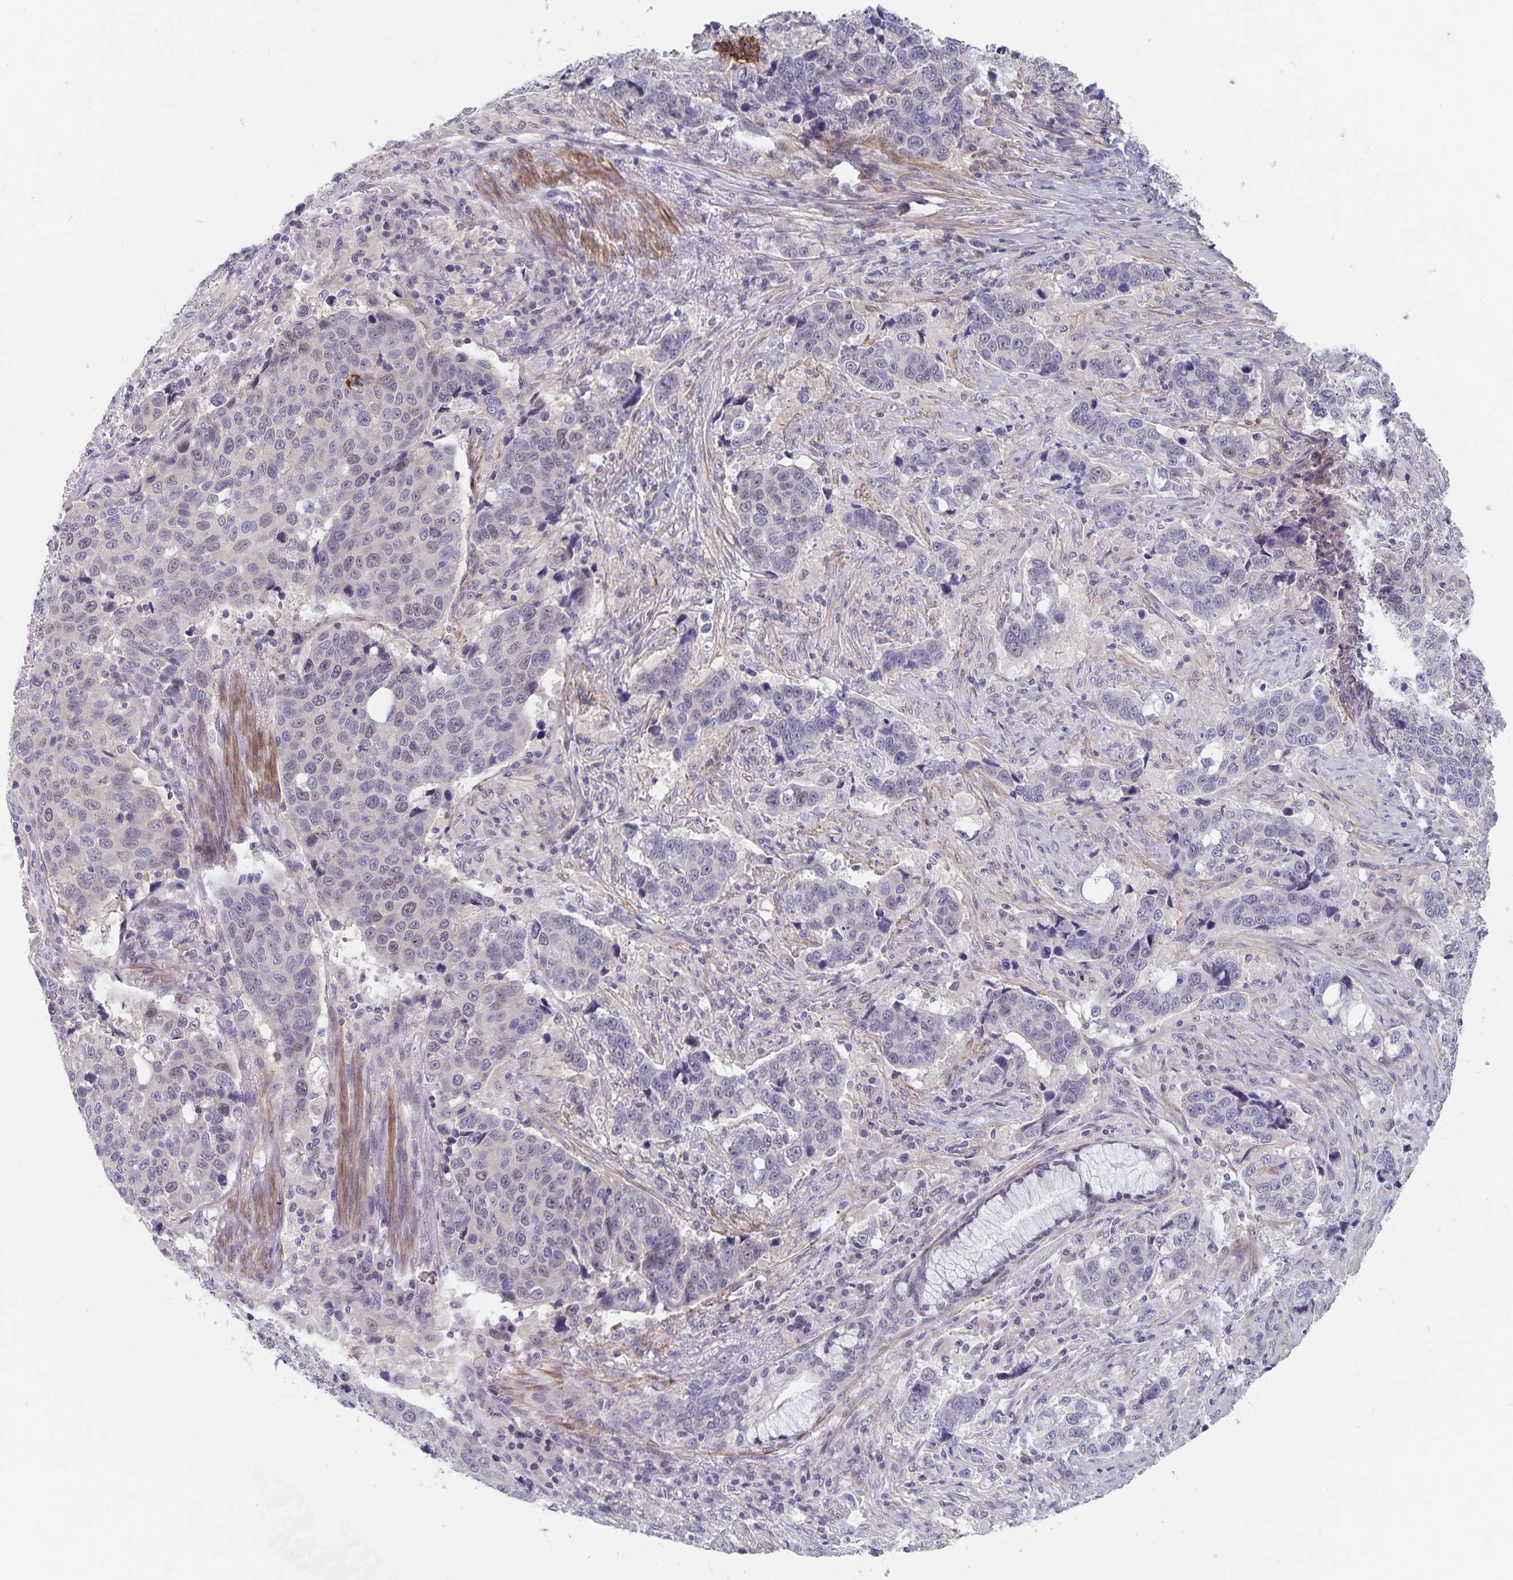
{"staining": {"intensity": "negative", "quantity": "none", "location": "none"}, "tissue": "lung cancer", "cell_type": "Tumor cells", "image_type": "cancer", "snomed": [{"axis": "morphology", "description": "Squamous cell carcinoma, NOS"}, {"axis": "topography", "description": "Lymph node"}, {"axis": "topography", "description": "Lung"}], "caption": "Immunohistochemistry (IHC) photomicrograph of human lung cancer stained for a protein (brown), which demonstrates no positivity in tumor cells.", "gene": "BAG6", "patient": {"sex": "male", "age": 61}}